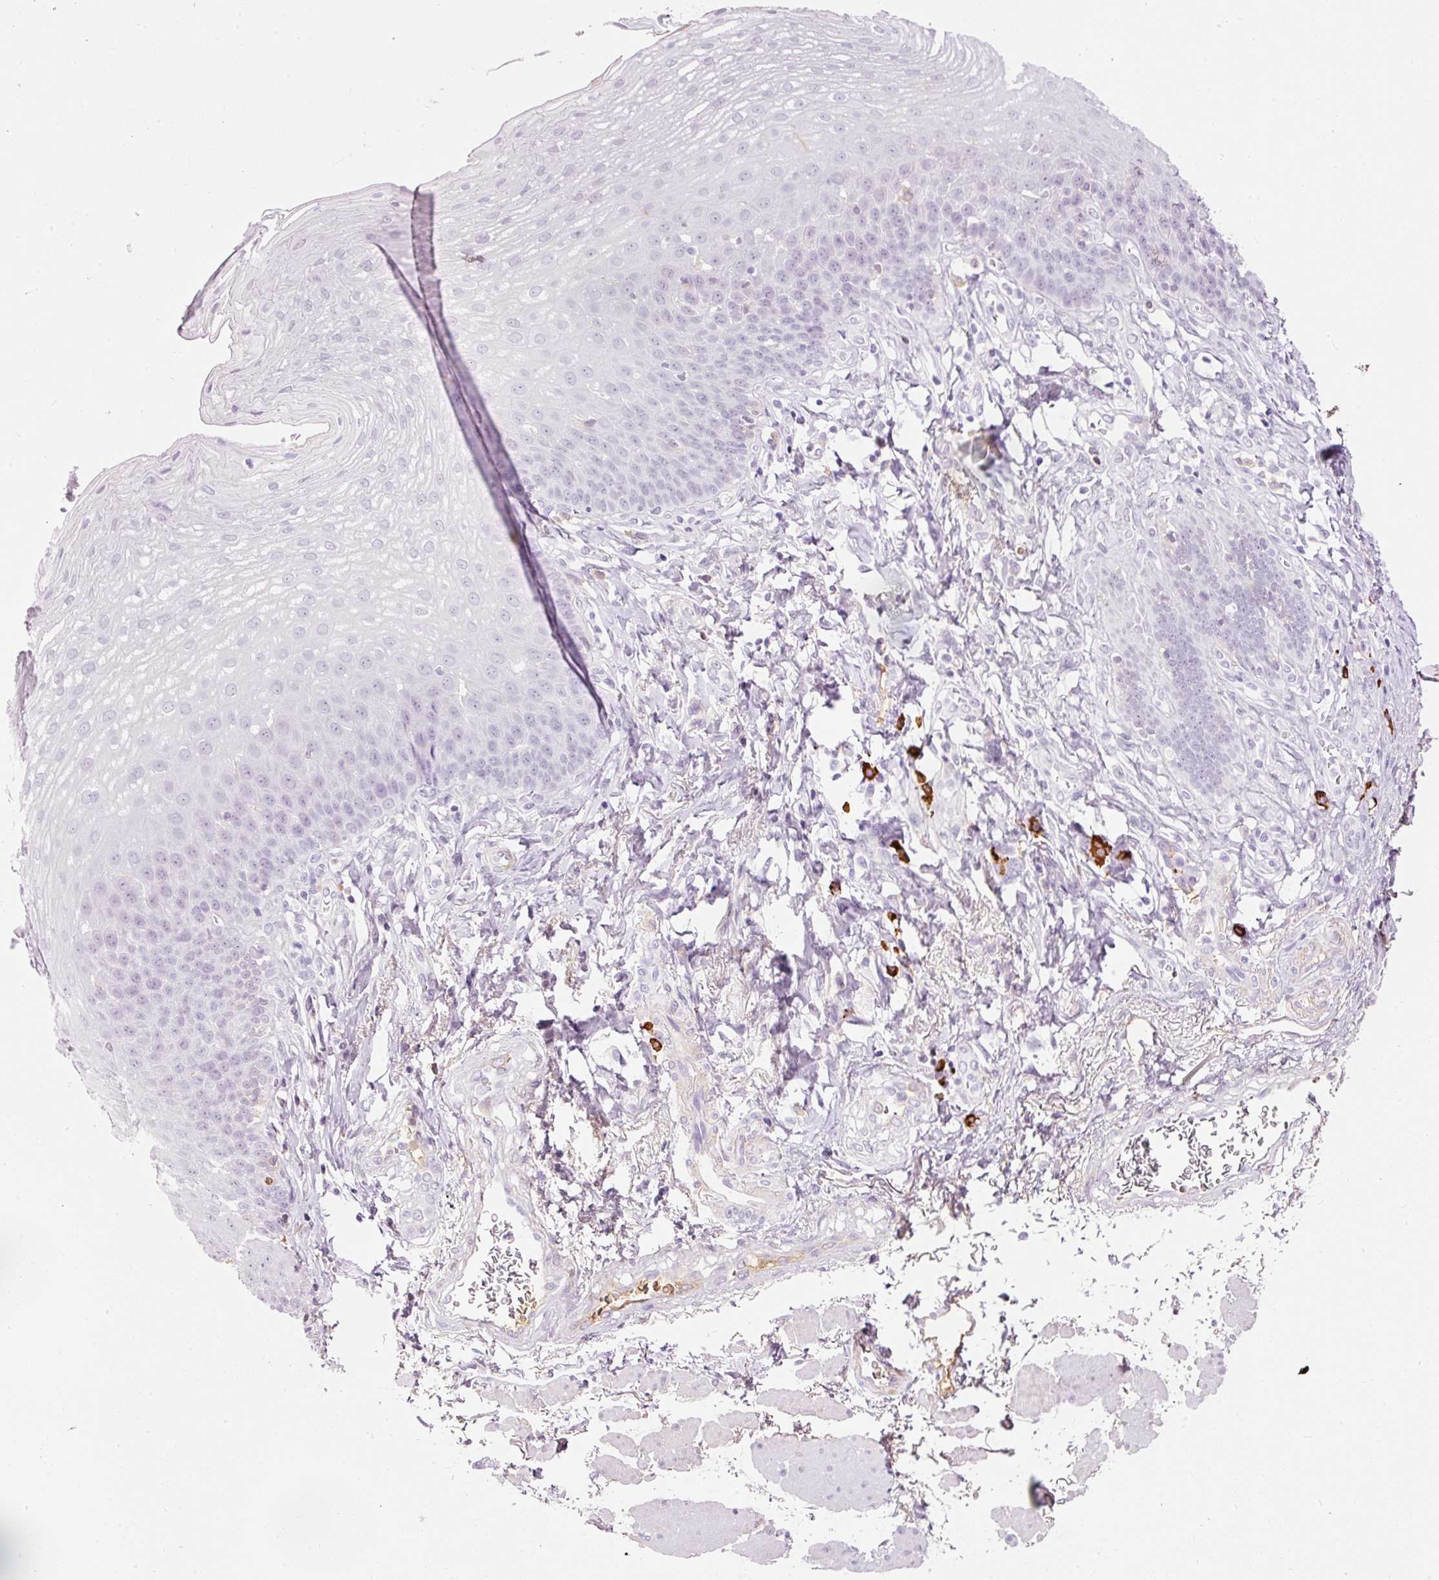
{"staining": {"intensity": "negative", "quantity": "none", "location": "none"}, "tissue": "esophagus", "cell_type": "Squamous epithelial cells", "image_type": "normal", "snomed": [{"axis": "morphology", "description": "Normal tissue, NOS"}, {"axis": "topography", "description": "Esophagus"}], "caption": "High magnification brightfield microscopy of benign esophagus stained with DAB (brown) and counterstained with hematoxylin (blue): squamous epithelial cells show no significant expression. The staining was performed using DAB (3,3'-diaminobenzidine) to visualize the protein expression in brown, while the nuclei were stained in blue with hematoxylin (Magnification: 20x).", "gene": "PRPF38B", "patient": {"sex": "female", "age": 81}}